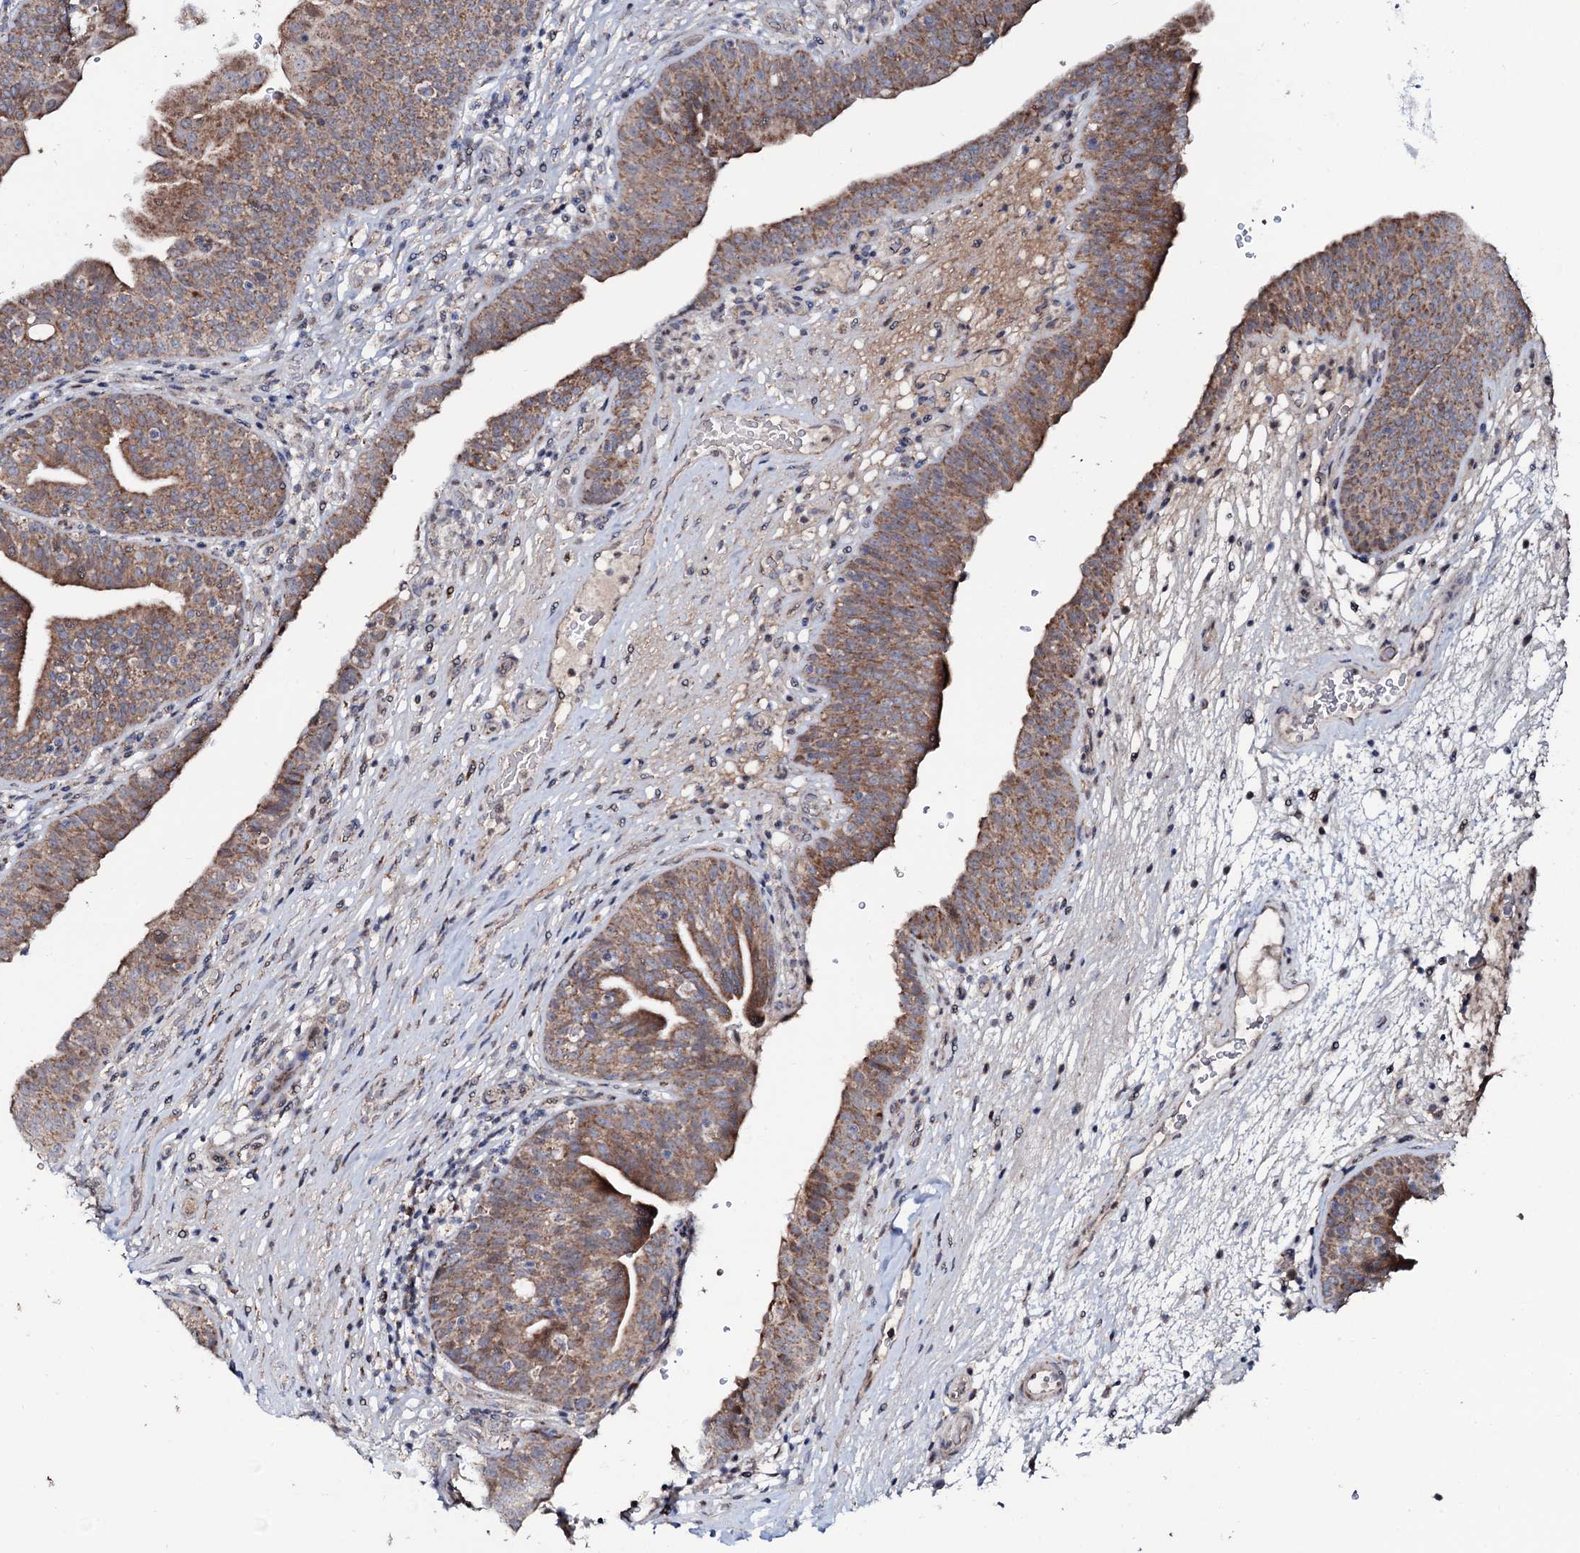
{"staining": {"intensity": "moderate", "quantity": ">75%", "location": "cytoplasmic/membranous"}, "tissue": "urinary bladder", "cell_type": "Urothelial cells", "image_type": "normal", "snomed": [{"axis": "morphology", "description": "Normal tissue, NOS"}, {"axis": "topography", "description": "Urinary bladder"}], "caption": "IHC photomicrograph of unremarkable urinary bladder: urinary bladder stained using immunohistochemistry shows medium levels of moderate protein expression localized specifically in the cytoplasmic/membranous of urothelial cells, appearing as a cytoplasmic/membranous brown color.", "gene": "PPP1R3D", "patient": {"sex": "male", "age": 71}}